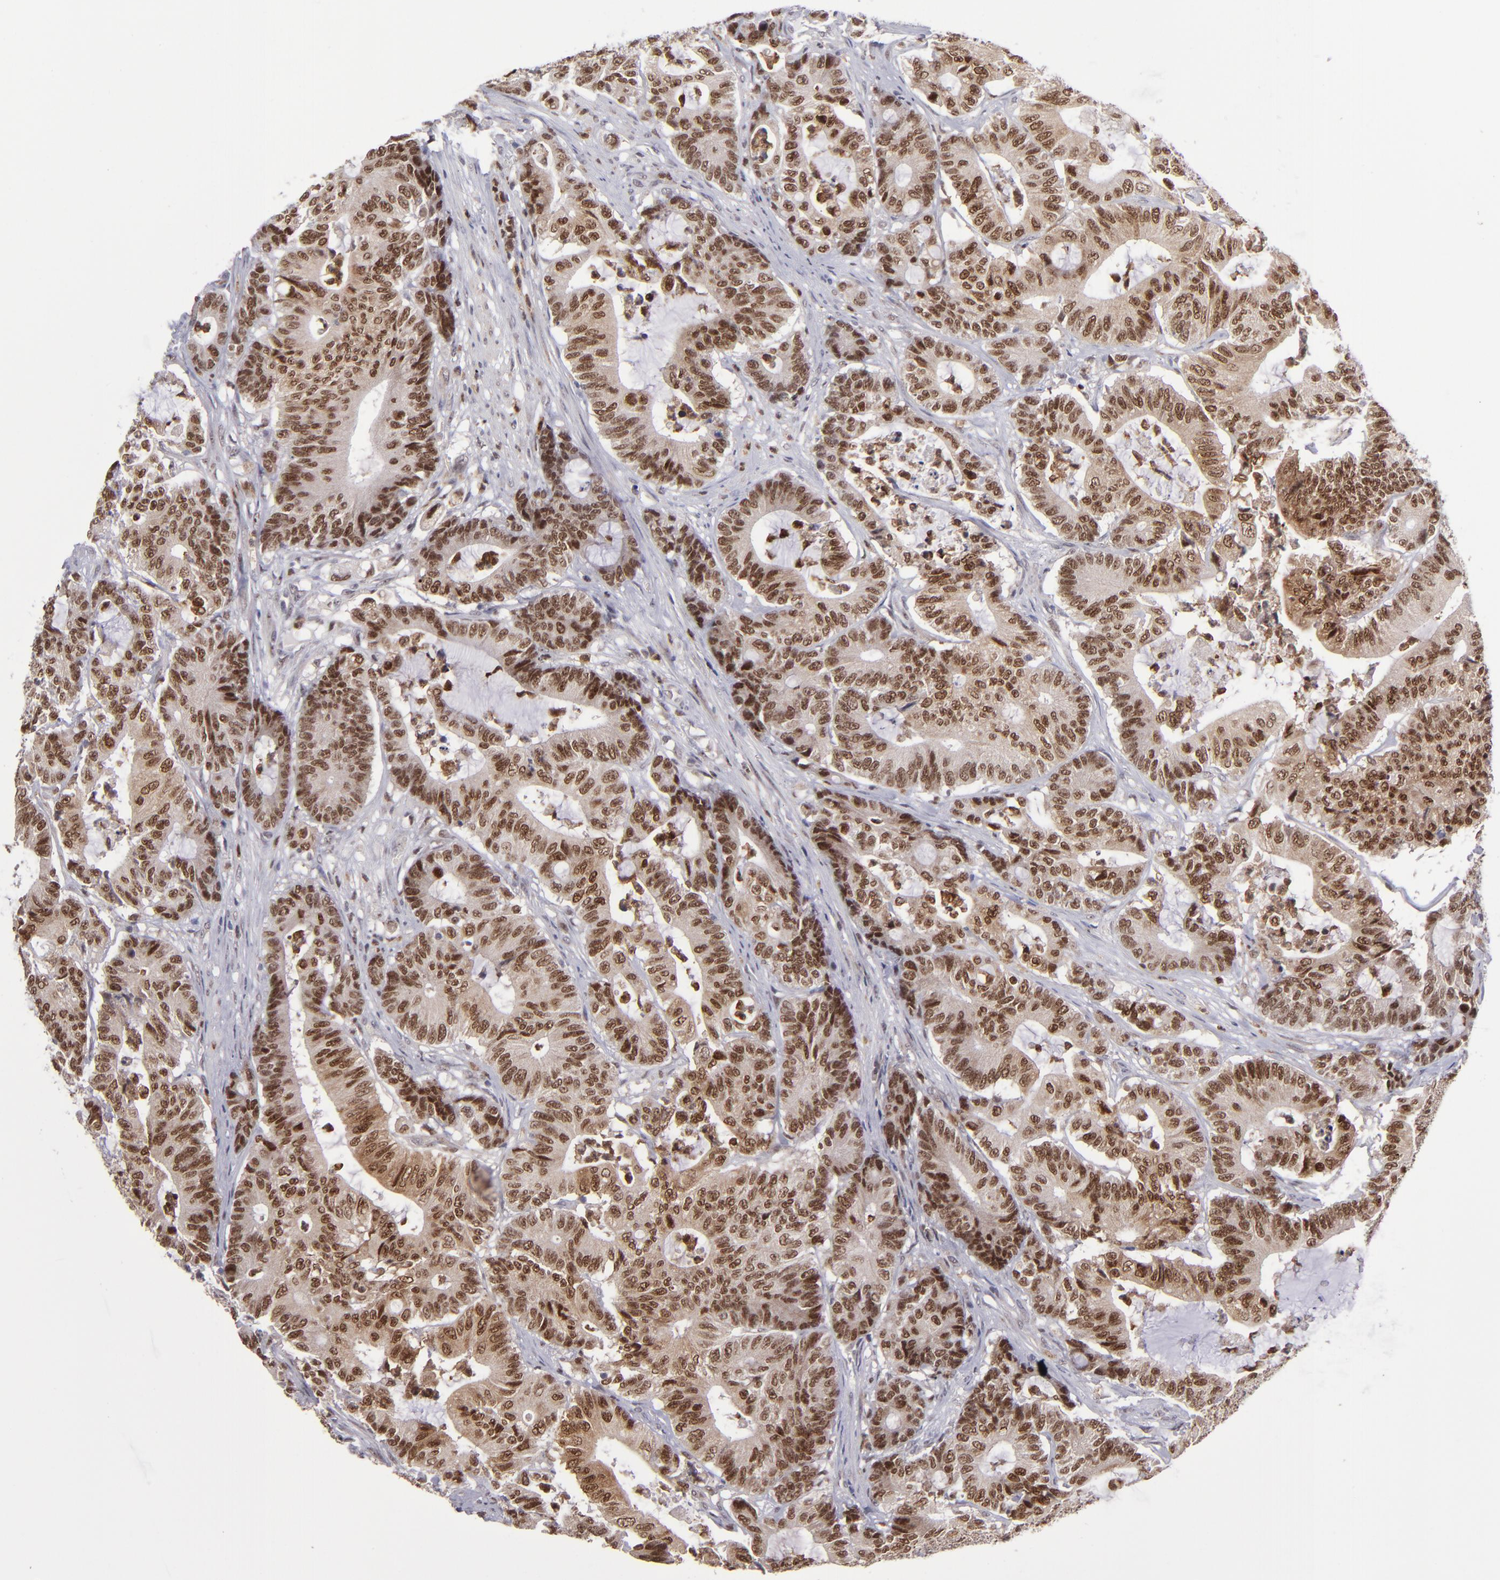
{"staining": {"intensity": "moderate", "quantity": ">75%", "location": "nuclear"}, "tissue": "colorectal cancer", "cell_type": "Tumor cells", "image_type": "cancer", "snomed": [{"axis": "morphology", "description": "Adenocarcinoma, NOS"}, {"axis": "topography", "description": "Colon"}], "caption": "Immunohistochemistry (IHC) (DAB (3,3'-diaminobenzidine)) staining of adenocarcinoma (colorectal) exhibits moderate nuclear protein expression in about >75% of tumor cells.", "gene": "RREB1", "patient": {"sex": "female", "age": 84}}